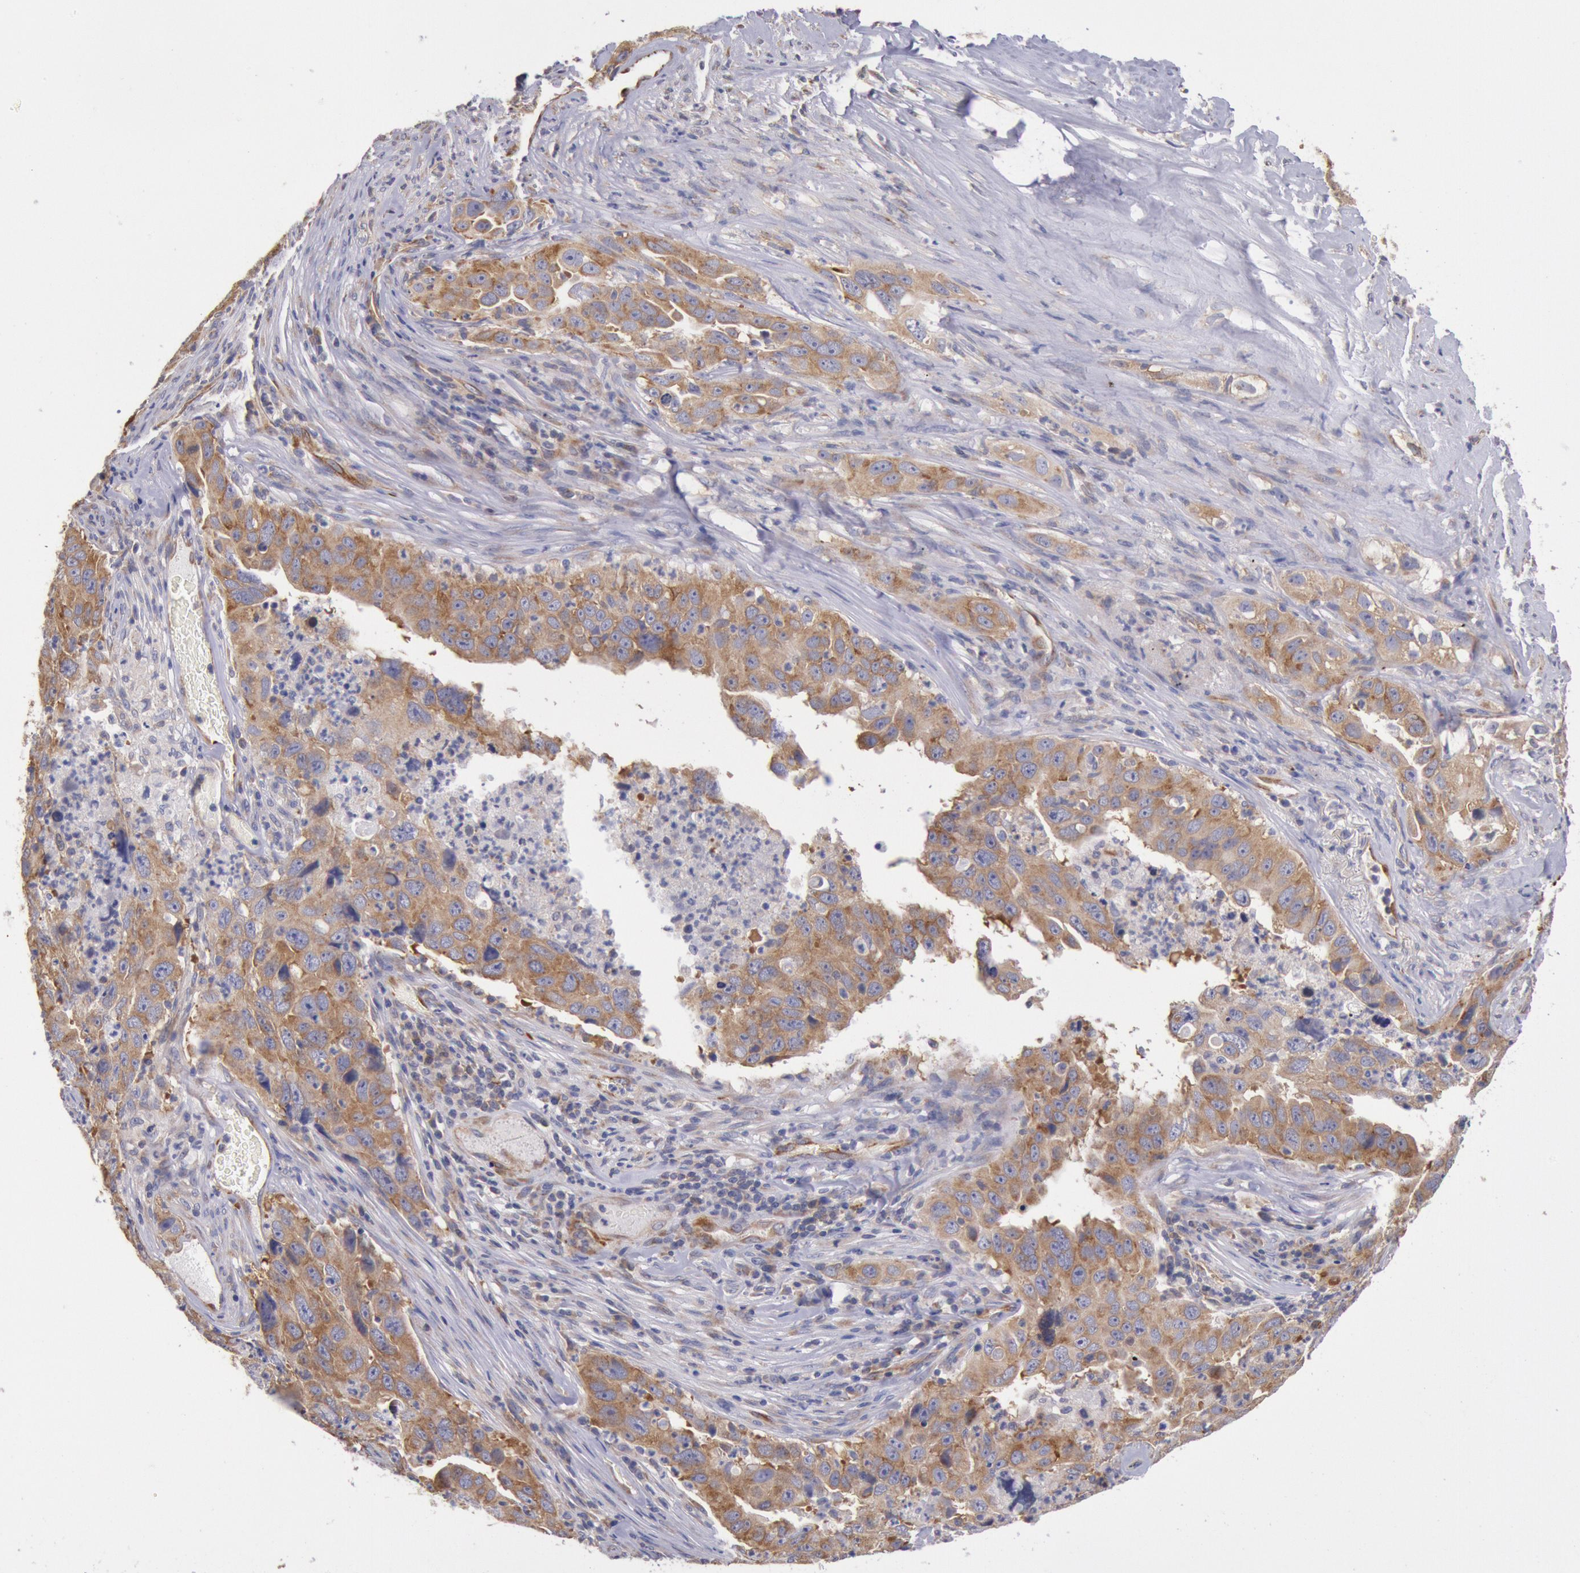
{"staining": {"intensity": "moderate", "quantity": ">75%", "location": "cytoplasmic/membranous"}, "tissue": "lung cancer", "cell_type": "Tumor cells", "image_type": "cancer", "snomed": [{"axis": "morphology", "description": "Squamous cell carcinoma, NOS"}, {"axis": "topography", "description": "Lung"}], "caption": "High-magnification brightfield microscopy of lung cancer stained with DAB (3,3'-diaminobenzidine) (brown) and counterstained with hematoxylin (blue). tumor cells exhibit moderate cytoplasmic/membranous expression is appreciated in about>75% of cells. (DAB (3,3'-diaminobenzidine) IHC with brightfield microscopy, high magnification).", "gene": "DRG1", "patient": {"sex": "male", "age": 64}}